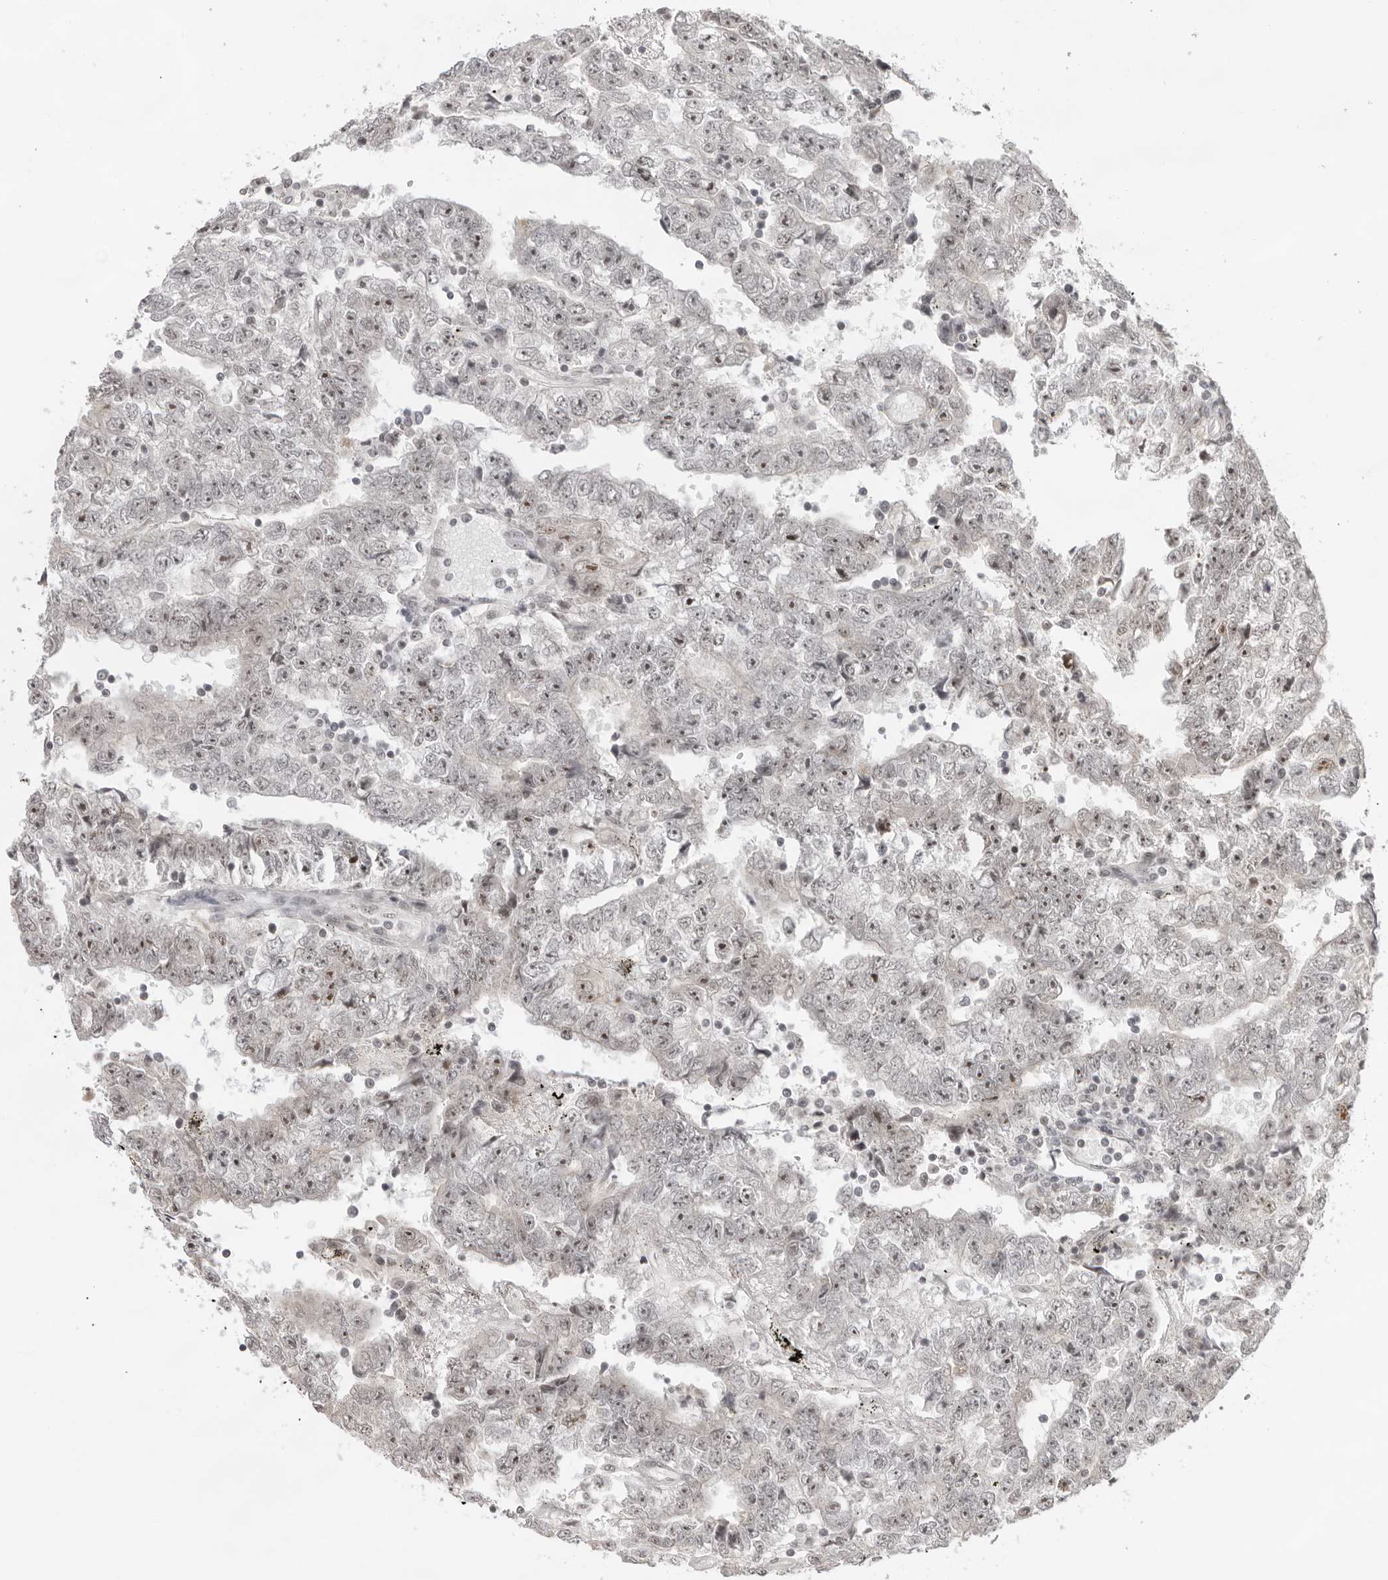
{"staining": {"intensity": "moderate", "quantity": "<25%", "location": "nuclear"}, "tissue": "testis cancer", "cell_type": "Tumor cells", "image_type": "cancer", "snomed": [{"axis": "morphology", "description": "Carcinoma, Embryonal, NOS"}, {"axis": "topography", "description": "Testis"}], "caption": "Brown immunohistochemical staining in human testis cancer reveals moderate nuclear expression in approximately <25% of tumor cells. The protein of interest is shown in brown color, while the nuclei are stained blue.", "gene": "EXOSC10", "patient": {"sex": "male", "age": 25}}